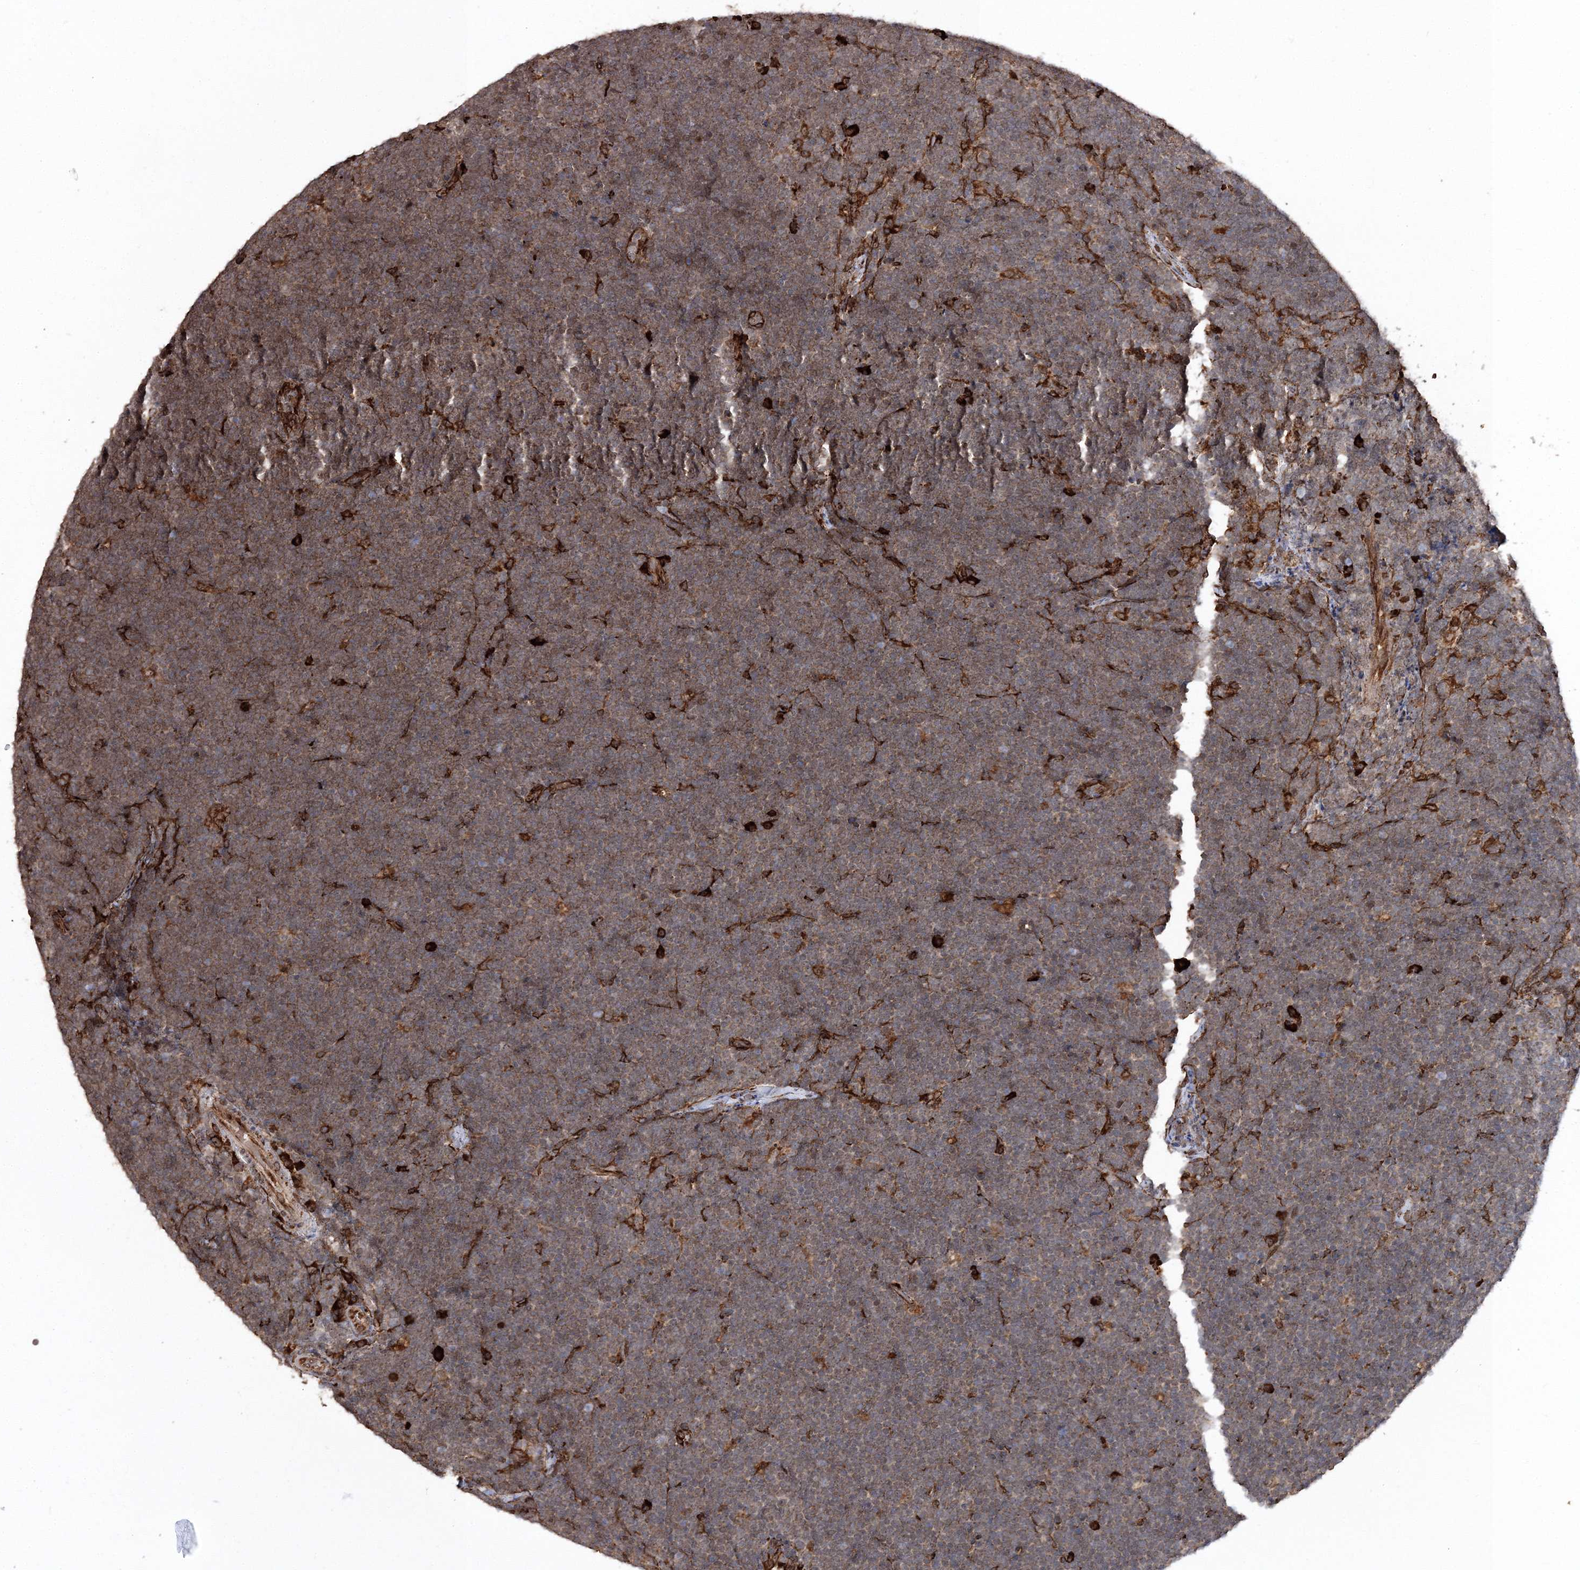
{"staining": {"intensity": "moderate", "quantity": ">75%", "location": "cytoplasmic/membranous"}, "tissue": "lymphoma", "cell_type": "Tumor cells", "image_type": "cancer", "snomed": [{"axis": "morphology", "description": "Malignant lymphoma, non-Hodgkin's type, High grade"}, {"axis": "topography", "description": "Lymph node"}], "caption": "DAB immunohistochemical staining of human lymphoma demonstrates moderate cytoplasmic/membranous protein expression in about >75% of tumor cells.", "gene": "SCRN3", "patient": {"sex": "male", "age": 13}}